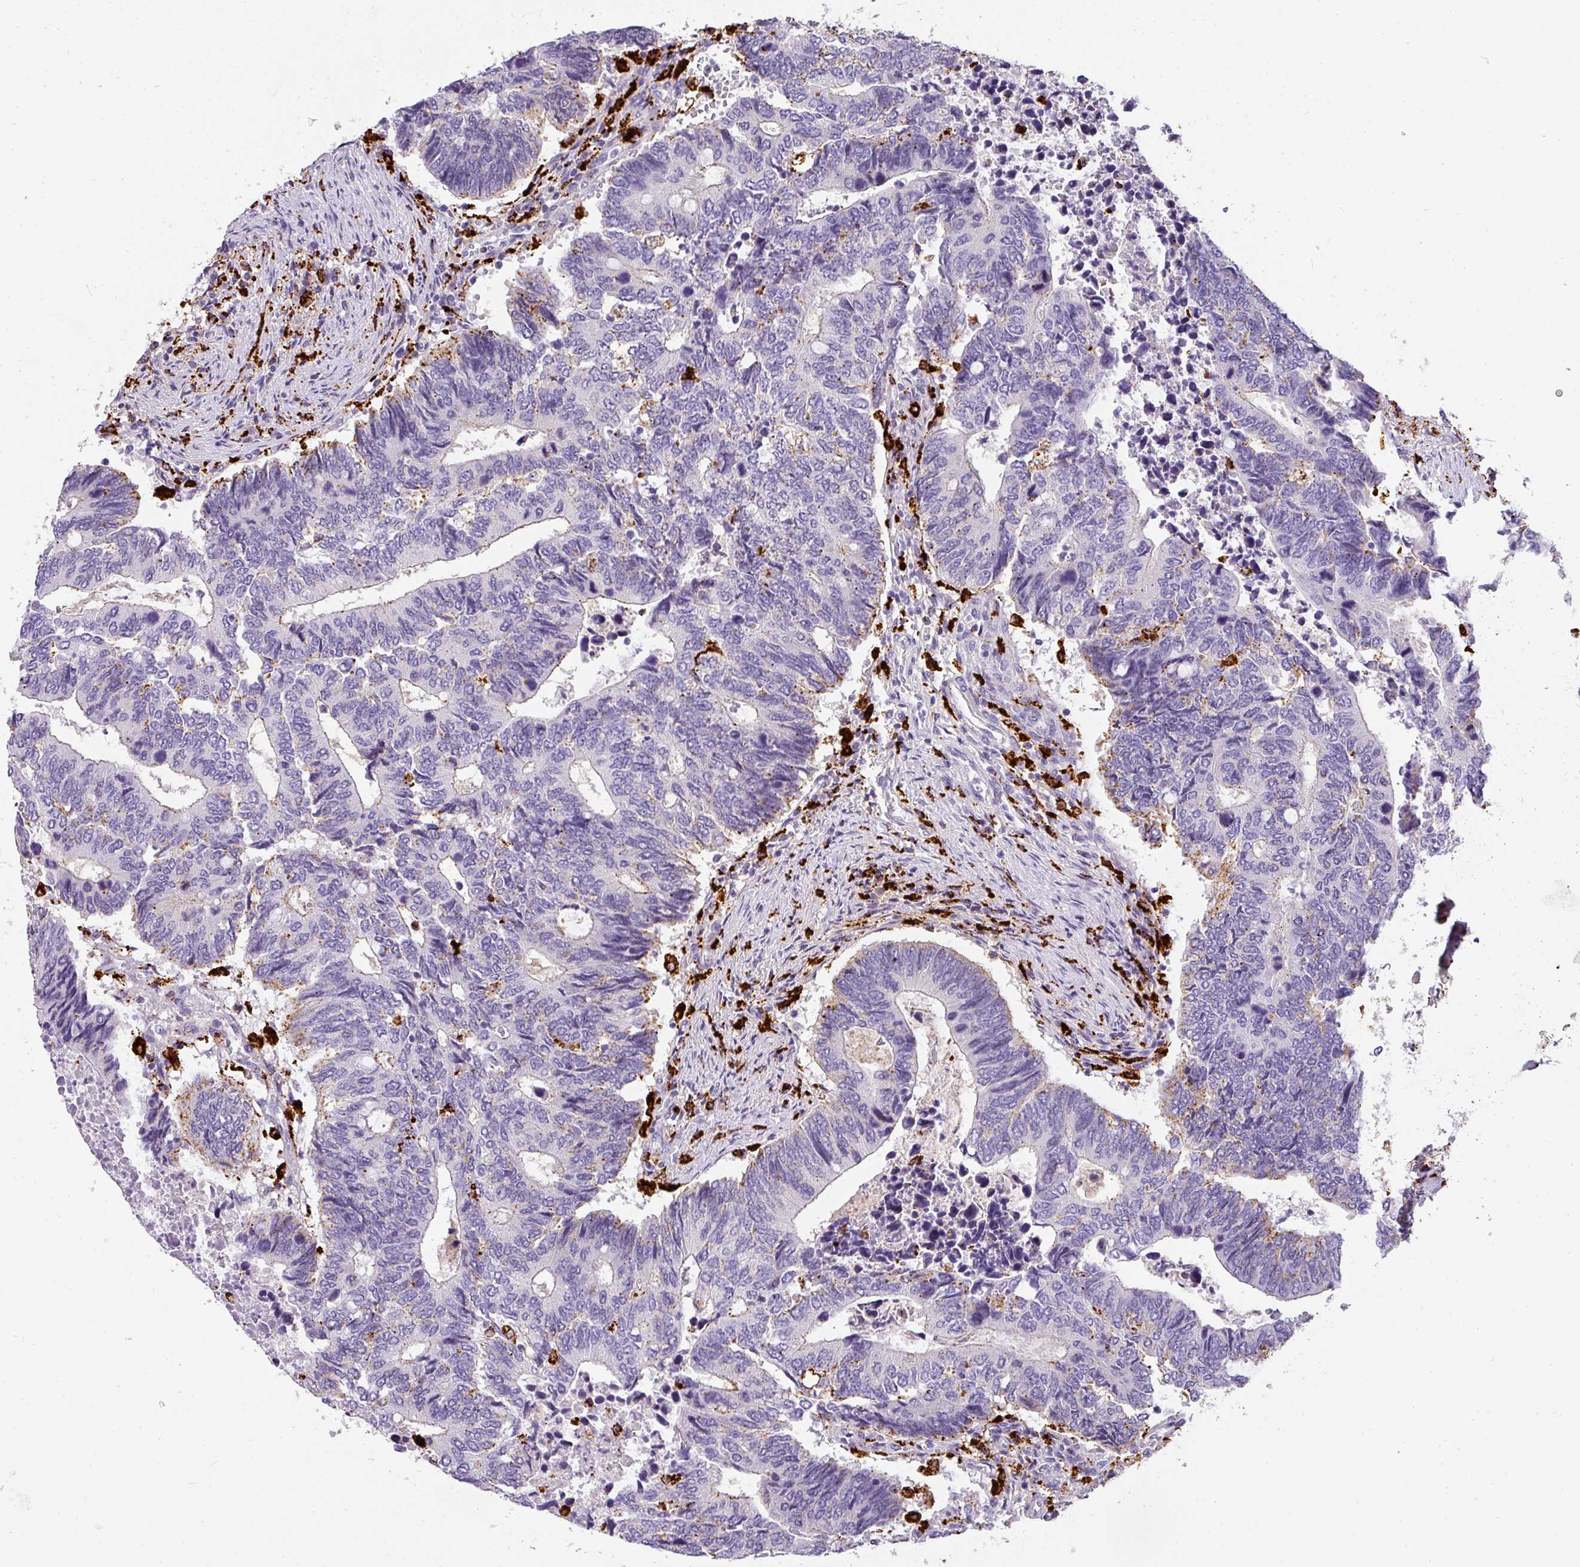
{"staining": {"intensity": "moderate", "quantity": "<25%", "location": "cytoplasmic/membranous"}, "tissue": "colorectal cancer", "cell_type": "Tumor cells", "image_type": "cancer", "snomed": [{"axis": "morphology", "description": "Adenocarcinoma, NOS"}, {"axis": "topography", "description": "Colon"}], "caption": "A photomicrograph showing moderate cytoplasmic/membranous positivity in approximately <25% of tumor cells in colorectal adenocarcinoma, as visualized by brown immunohistochemical staining.", "gene": "MMACHC", "patient": {"sex": "male", "age": 87}}